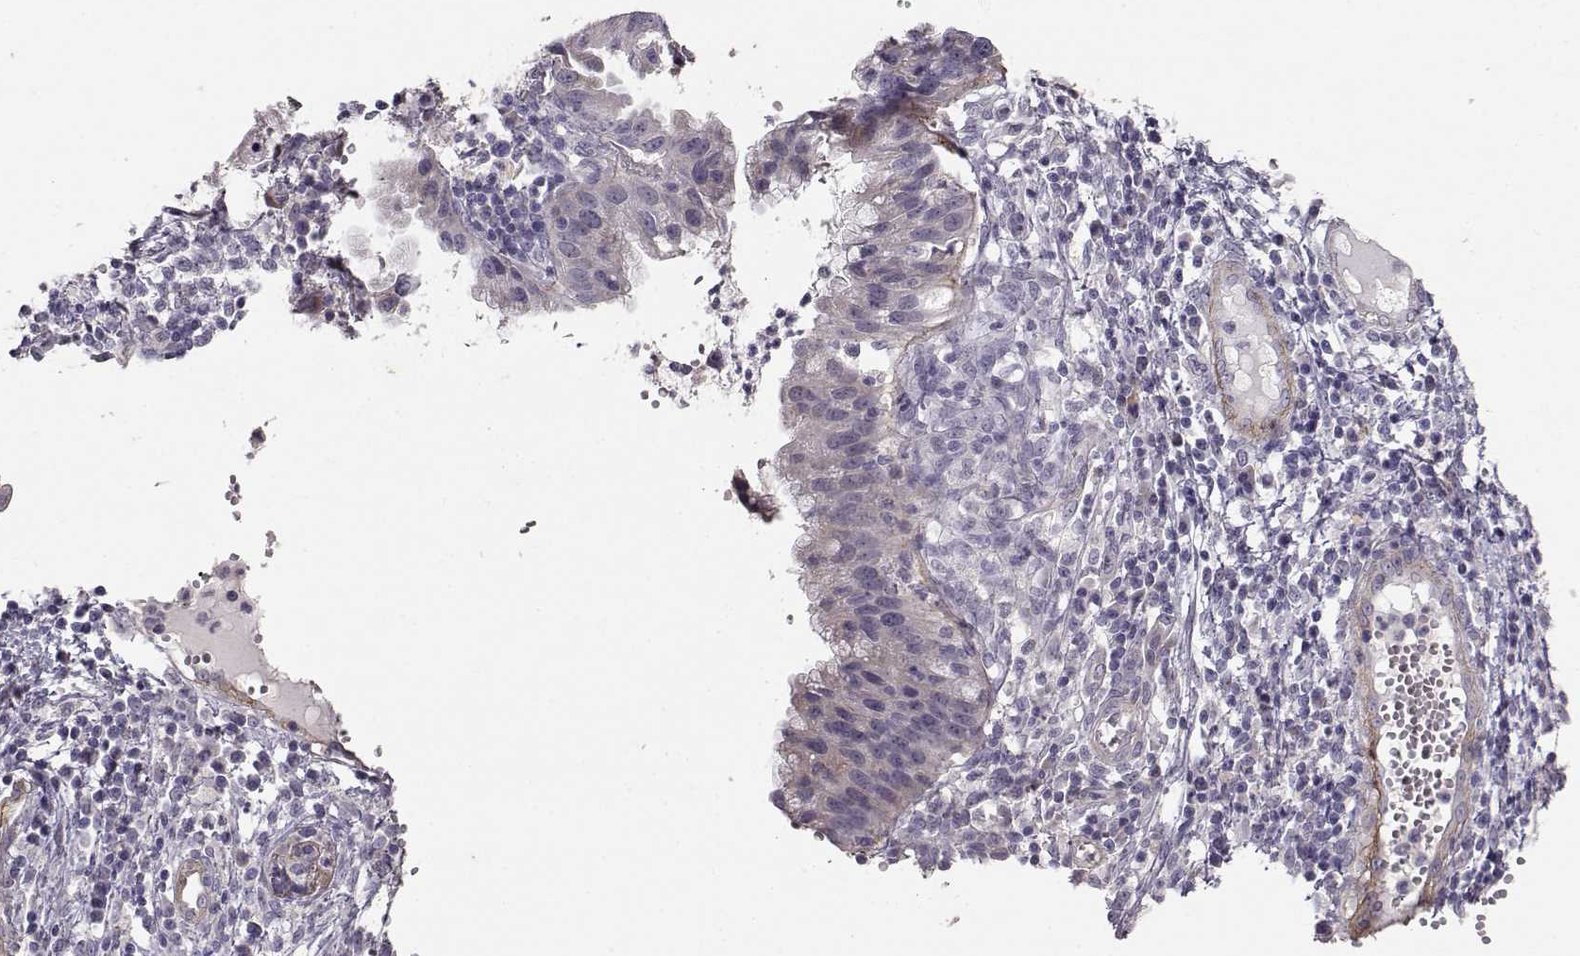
{"staining": {"intensity": "negative", "quantity": "none", "location": "none"}, "tissue": "cervical cancer", "cell_type": "Tumor cells", "image_type": "cancer", "snomed": [{"axis": "morphology", "description": "Adenocarcinoma, NOS"}, {"axis": "topography", "description": "Cervix"}], "caption": "A micrograph of human cervical cancer (adenocarcinoma) is negative for staining in tumor cells. (Stains: DAB immunohistochemistry (IHC) with hematoxylin counter stain, Microscopy: brightfield microscopy at high magnification).", "gene": "LAMA5", "patient": {"sex": "female", "age": 34}}